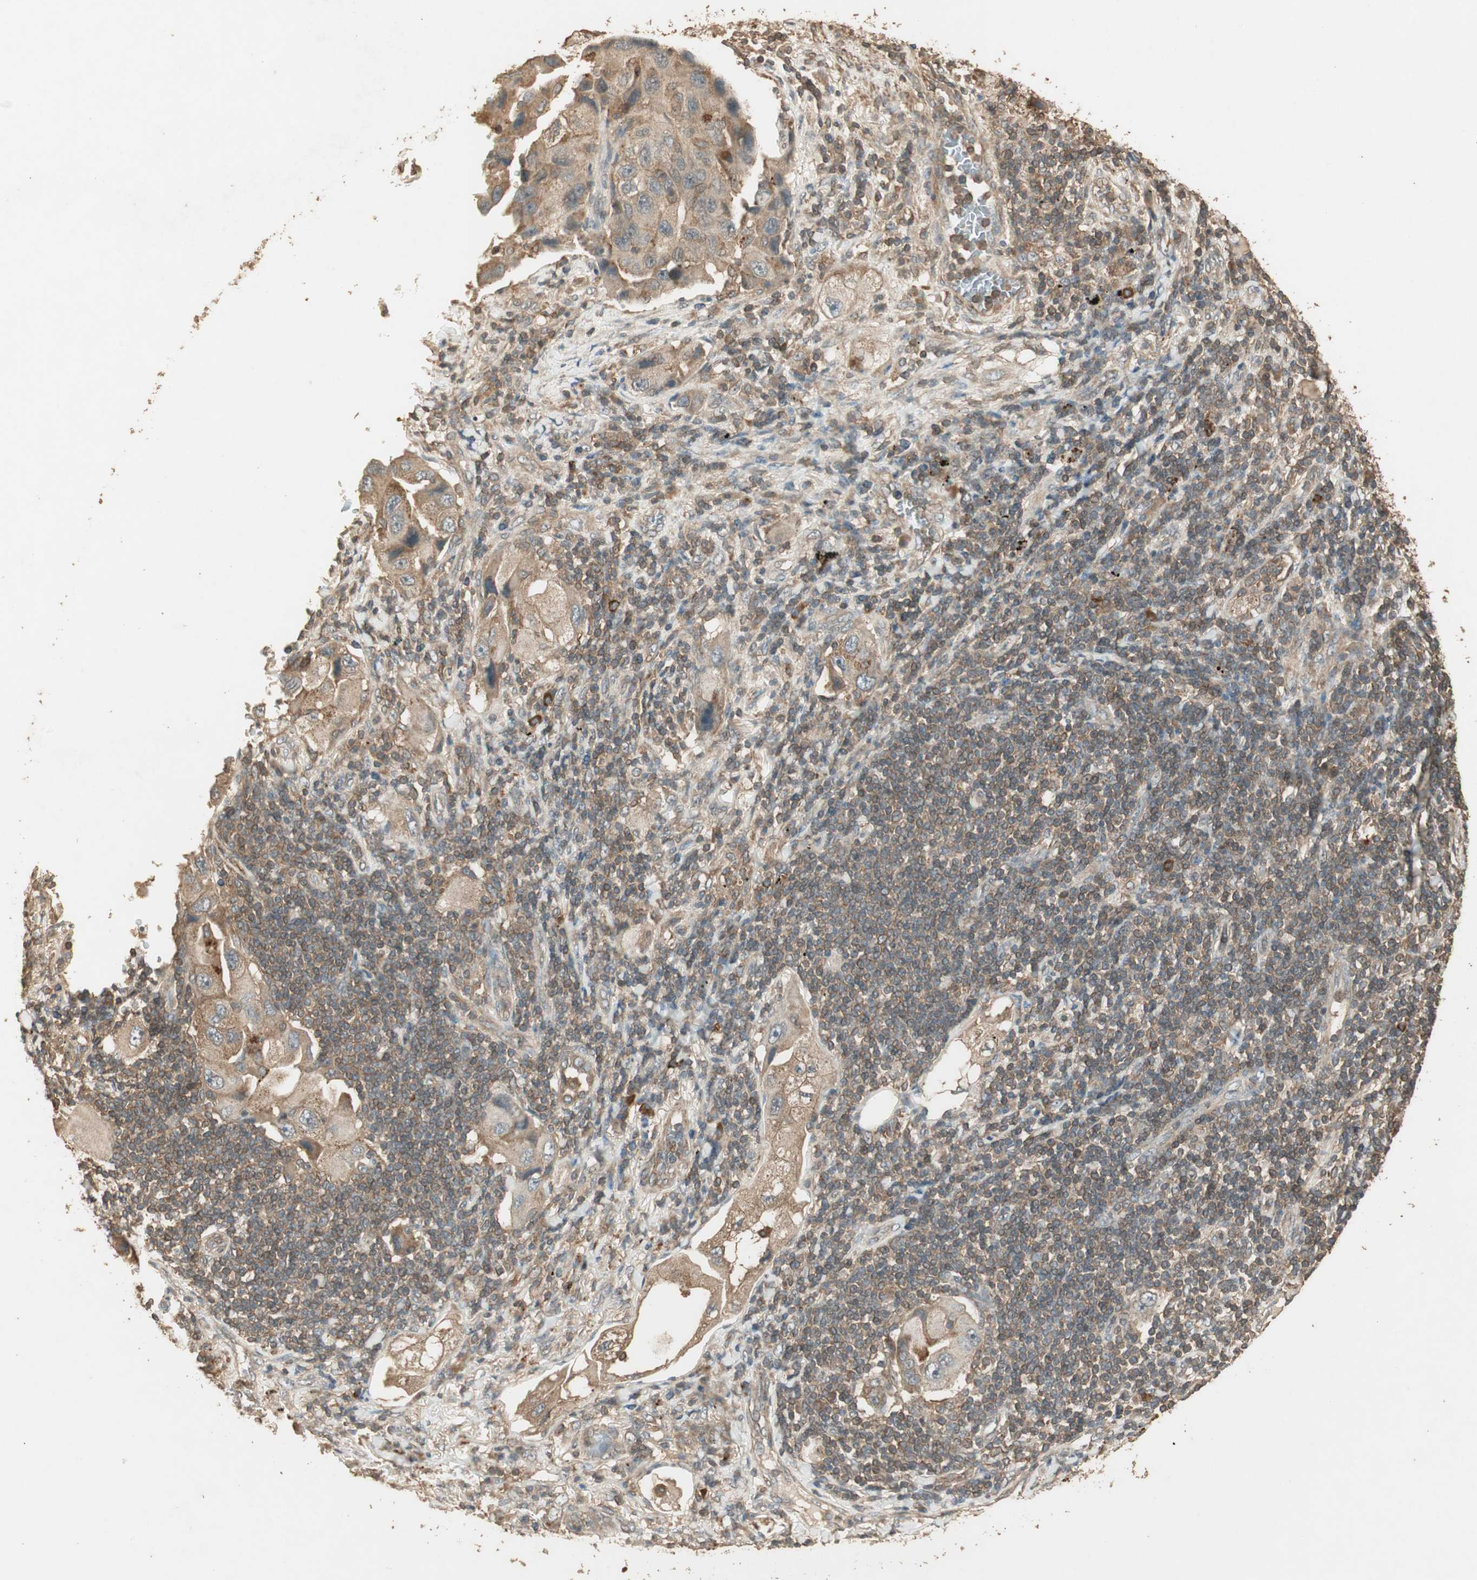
{"staining": {"intensity": "moderate", "quantity": "25%-75%", "location": "cytoplasmic/membranous"}, "tissue": "lung cancer", "cell_type": "Tumor cells", "image_type": "cancer", "snomed": [{"axis": "morphology", "description": "Adenocarcinoma, NOS"}, {"axis": "topography", "description": "Lung"}], "caption": "Lung cancer tissue shows moderate cytoplasmic/membranous expression in about 25%-75% of tumor cells", "gene": "USP2", "patient": {"sex": "female", "age": 65}}